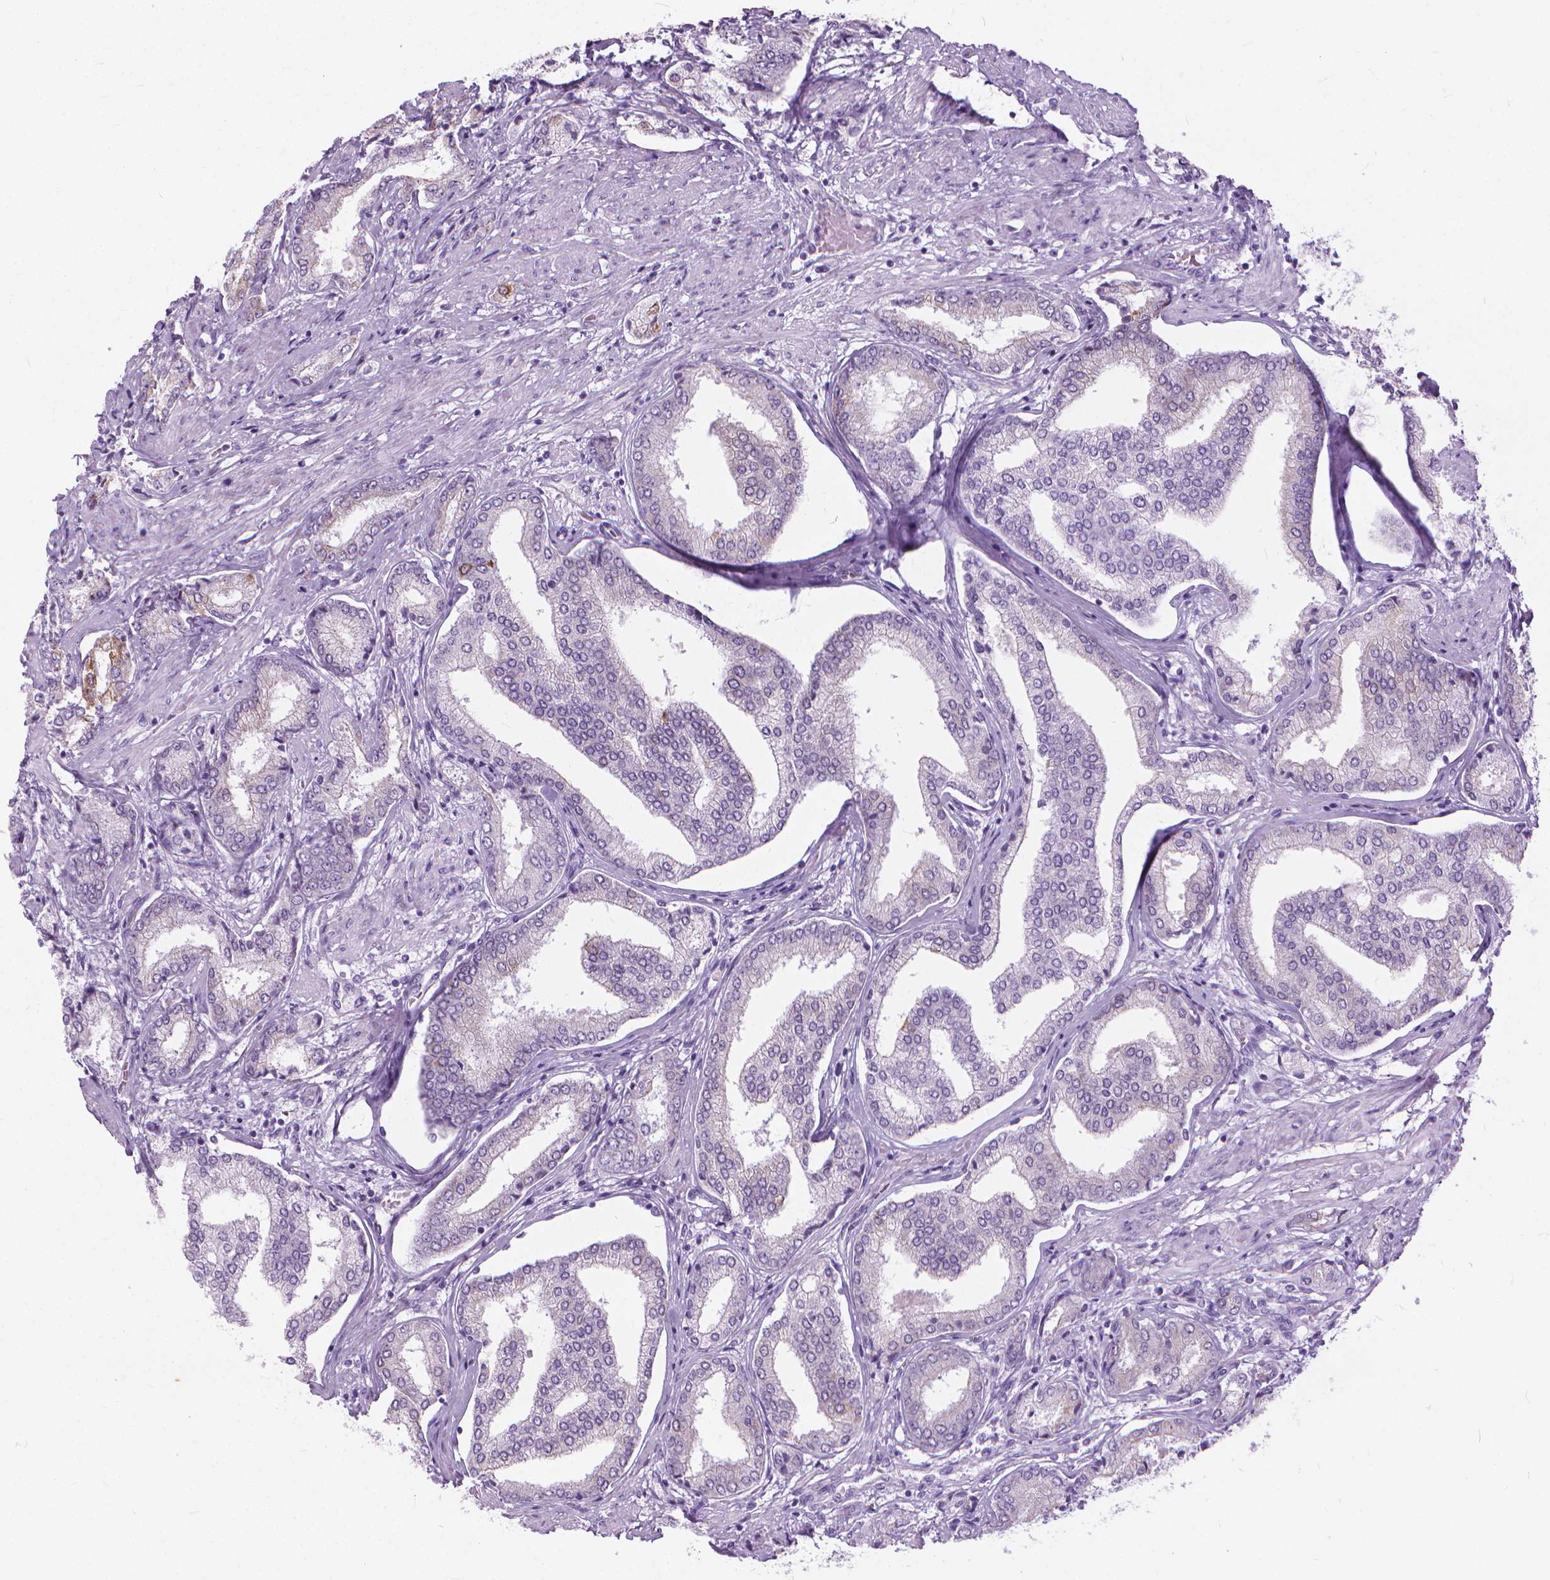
{"staining": {"intensity": "negative", "quantity": "none", "location": "none"}, "tissue": "prostate cancer", "cell_type": "Tumor cells", "image_type": "cancer", "snomed": [{"axis": "morphology", "description": "Adenocarcinoma, NOS"}, {"axis": "topography", "description": "Prostate"}], "caption": "This image is of adenocarcinoma (prostate) stained with IHC to label a protein in brown with the nuclei are counter-stained blue. There is no positivity in tumor cells. (DAB immunohistochemistry with hematoxylin counter stain).", "gene": "HTR2B", "patient": {"sex": "male", "age": 63}}